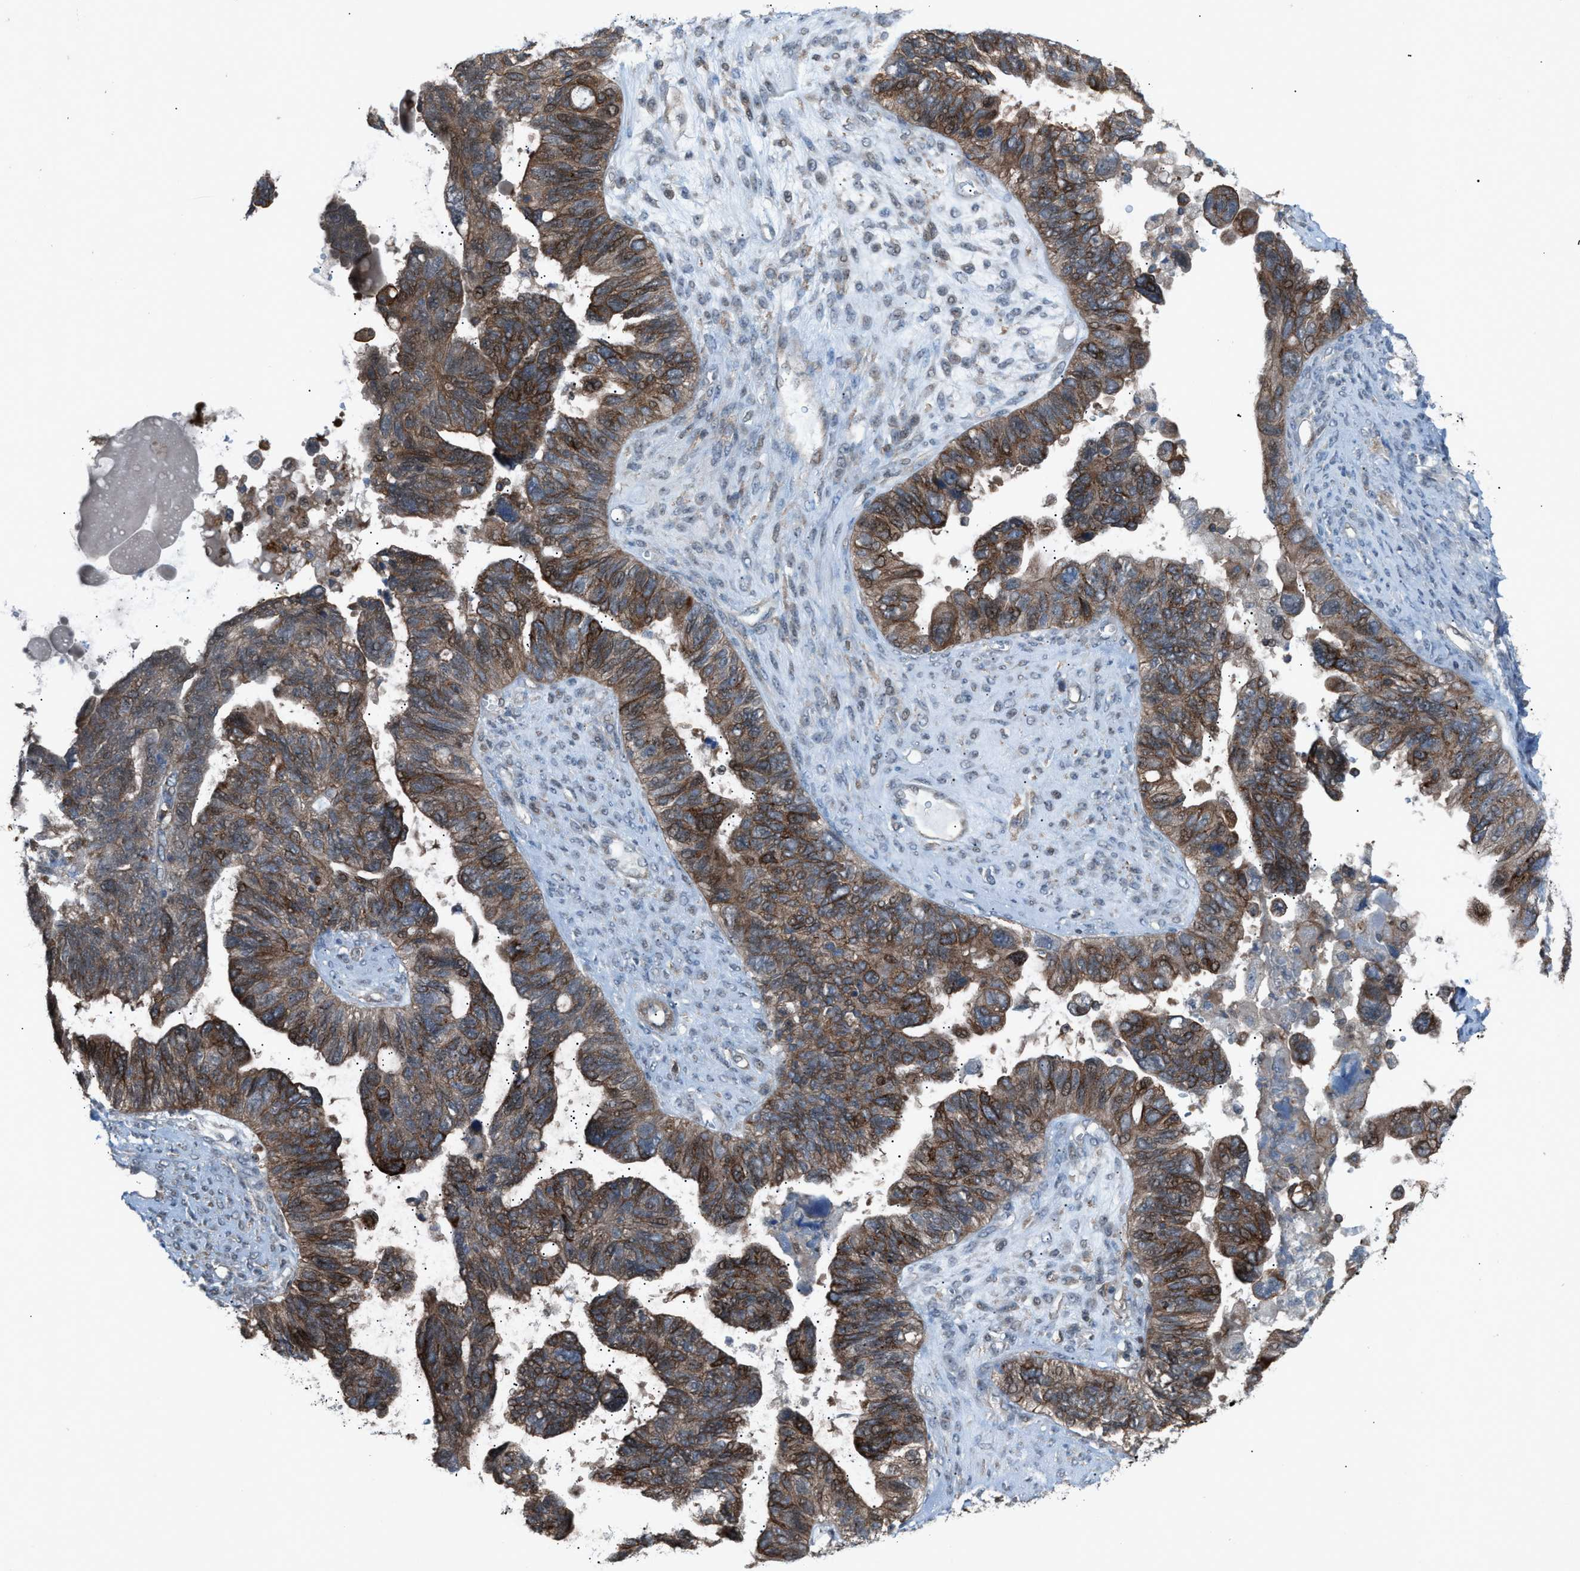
{"staining": {"intensity": "strong", "quantity": ">75%", "location": "cytoplasmic/membranous"}, "tissue": "ovarian cancer", "cell_type": "Tumor cells", "image_type": "cancer", "snomed": [{"axis": "morphology", "description": "Cystadenocarcinoma, serous, NOS"}, {"axis": "topography", "description": "Ovary"}], "caption": "Ovarian cancer (serous cystadenocarcinoma) stained with a brown dye exhibits strong cytoplasmic/membranous positive positivity in about >75% of tumor cells.", "gene": "DYRK1A", "patient": {"sex": "female", "age": 79}}